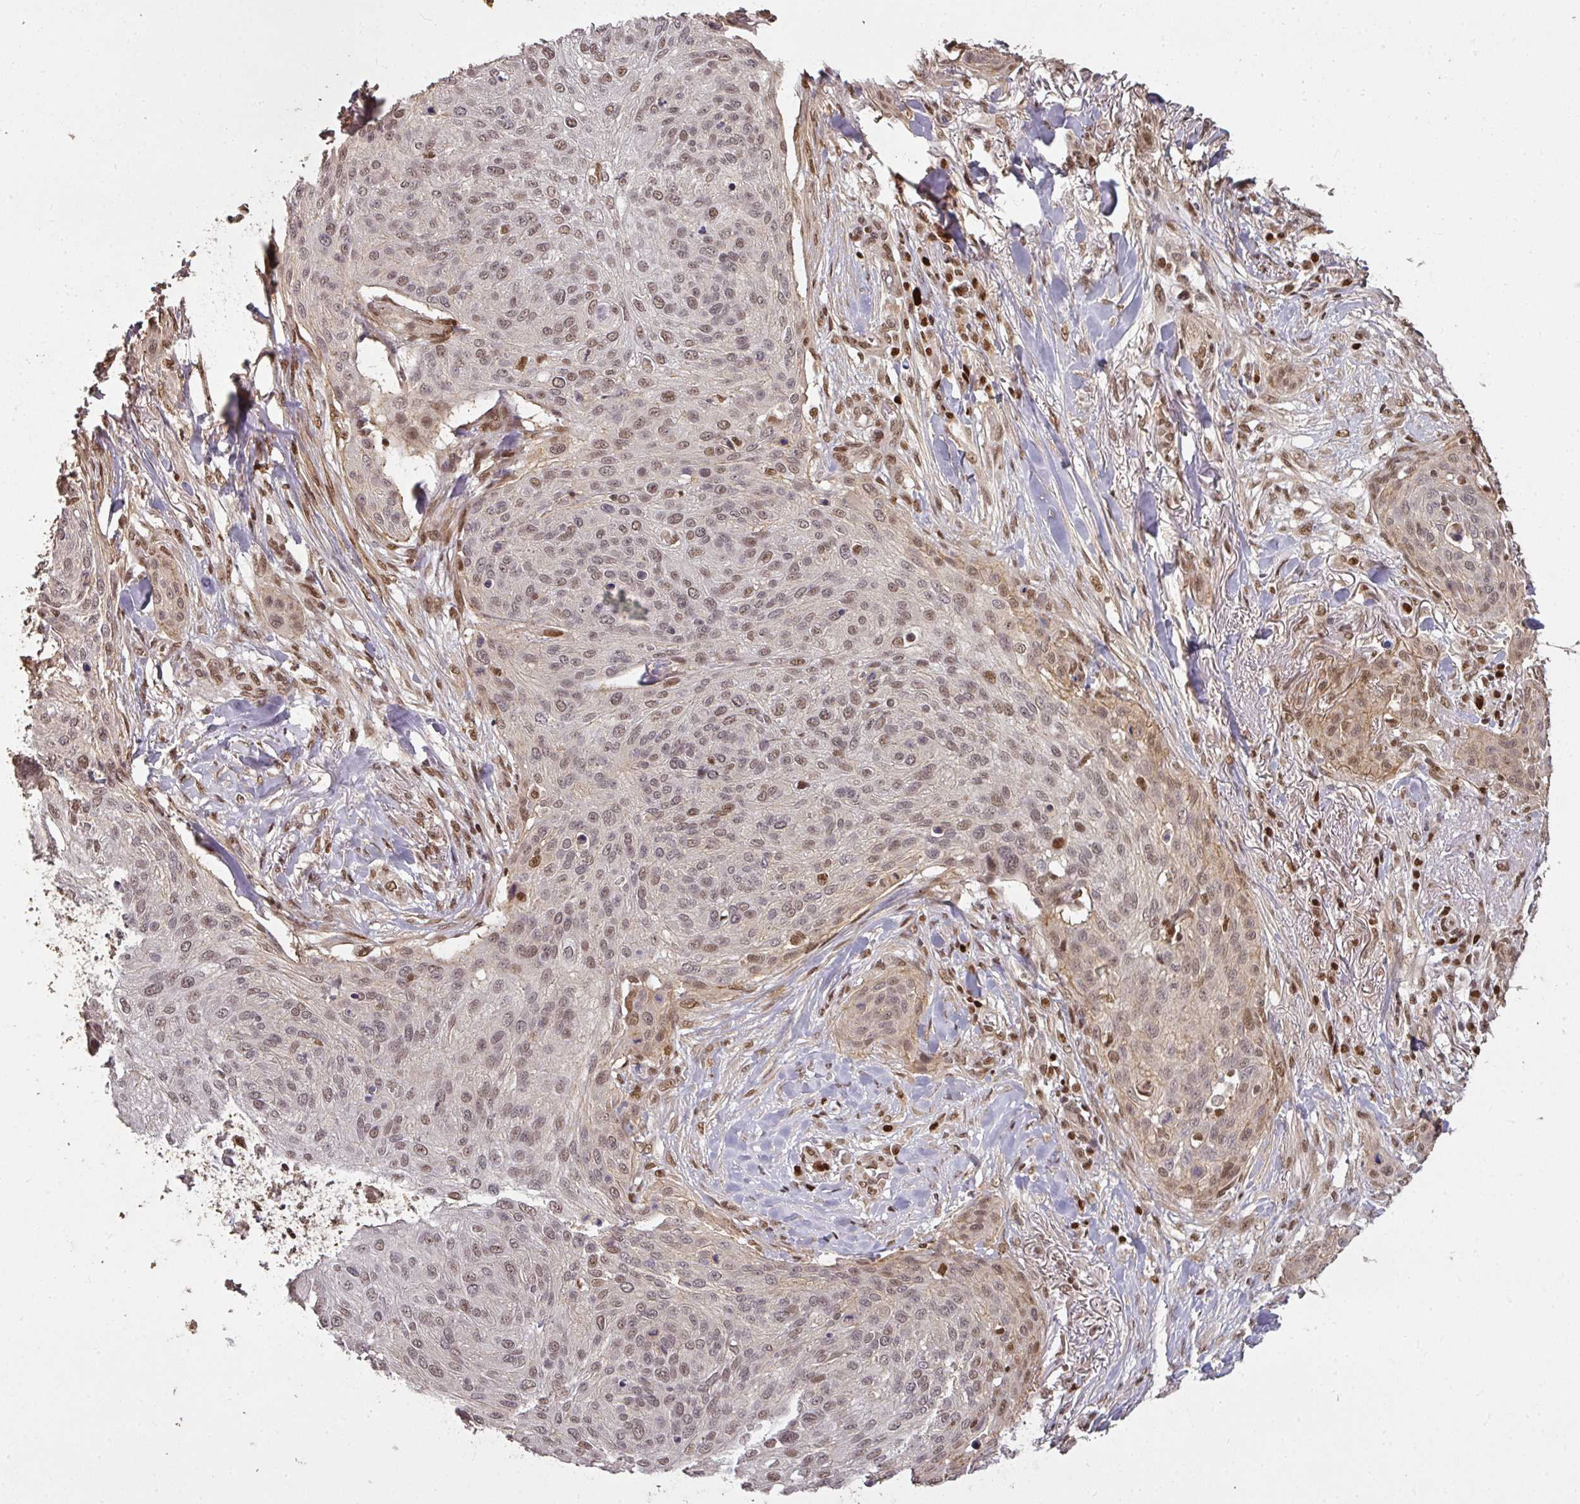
{"staining": {"intensity": "moderate", "quantity": "25%-75%", "location": "nuclear"}, "tissue": "skin cancer", "cell_type": "Tumor cells", "image_type": "cancer", "snomed": [{"axis": "morphology", "description": "Squamous cell carcinoma, NOS"}, {"axis": "topography", "description": "Skin"}], "caption": "IHC micrograph of skin cancer (squamous cell carcinoma) stained for a protein (brown), which shows medium levels of moderate nuclear positivity in approximately 25%-75% of tumor cells.", "gene": "GPRIN2", "patient": {"sex": "female", "age": 87}}